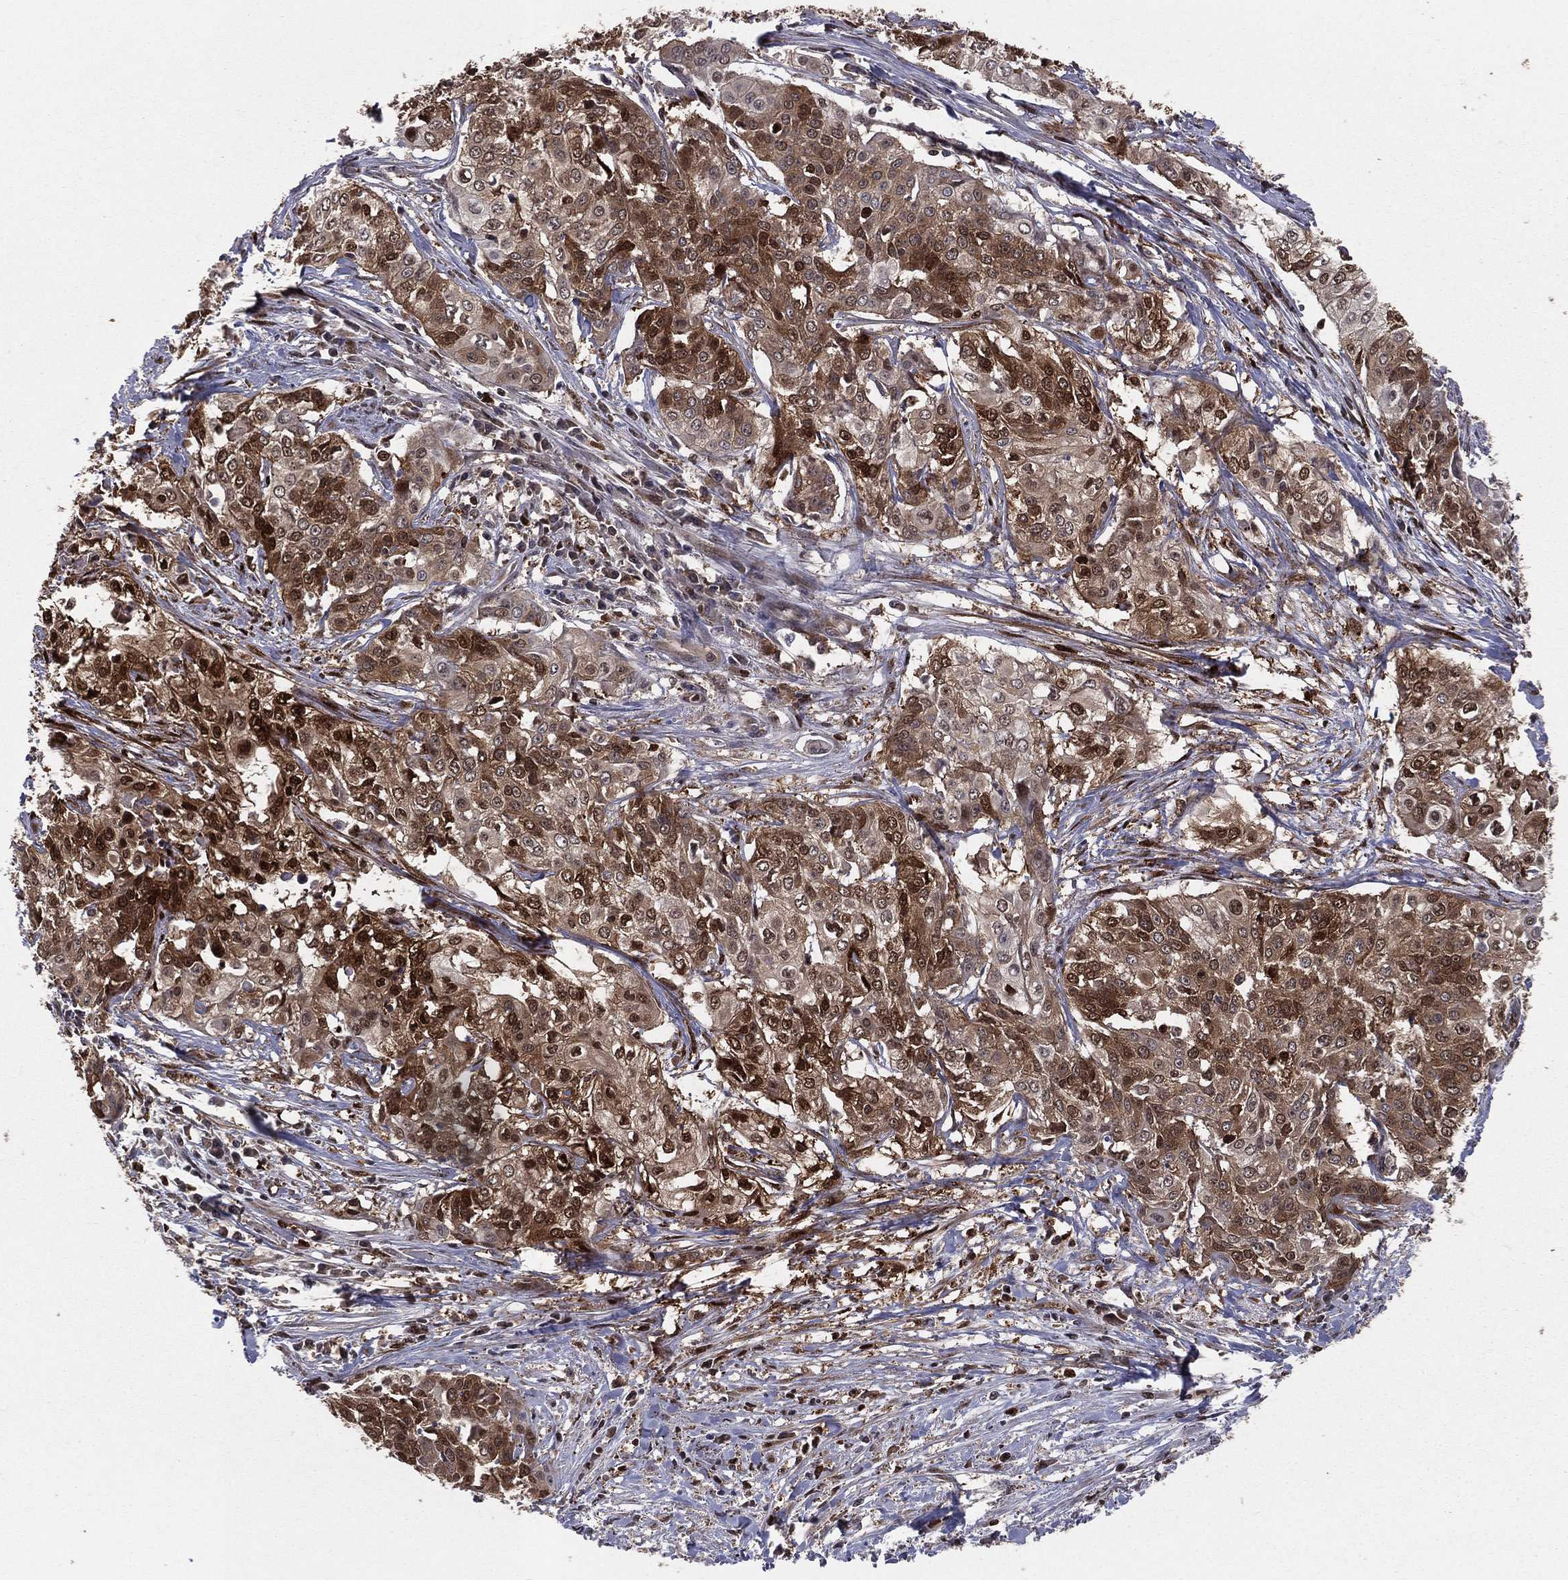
{"staining": {"intensity": "moderate", "quantity": "25%-75%", "location": "cytoplasmic/membranous,nuclear"}, "tissue": "cervical cancer", "cell_type": "Tumor cells", "image_type": "cancer", "snomed": [{"axis": "morphology", "description": "Squamous cell carcinoma, NOS"}, {"axis": "topography", "description": "Cervix"}], "caption": "DAB (3,3'-diaminobenzidine) immunohistochemical staining of cervical squamous cell carcinoma exhibits moderate cytoplasmic/membranous and nuclear protein expression in about 25%-75% of tumor cells.", "gene": "ENO1", "patient": {"sex": "female", "age": 39}}